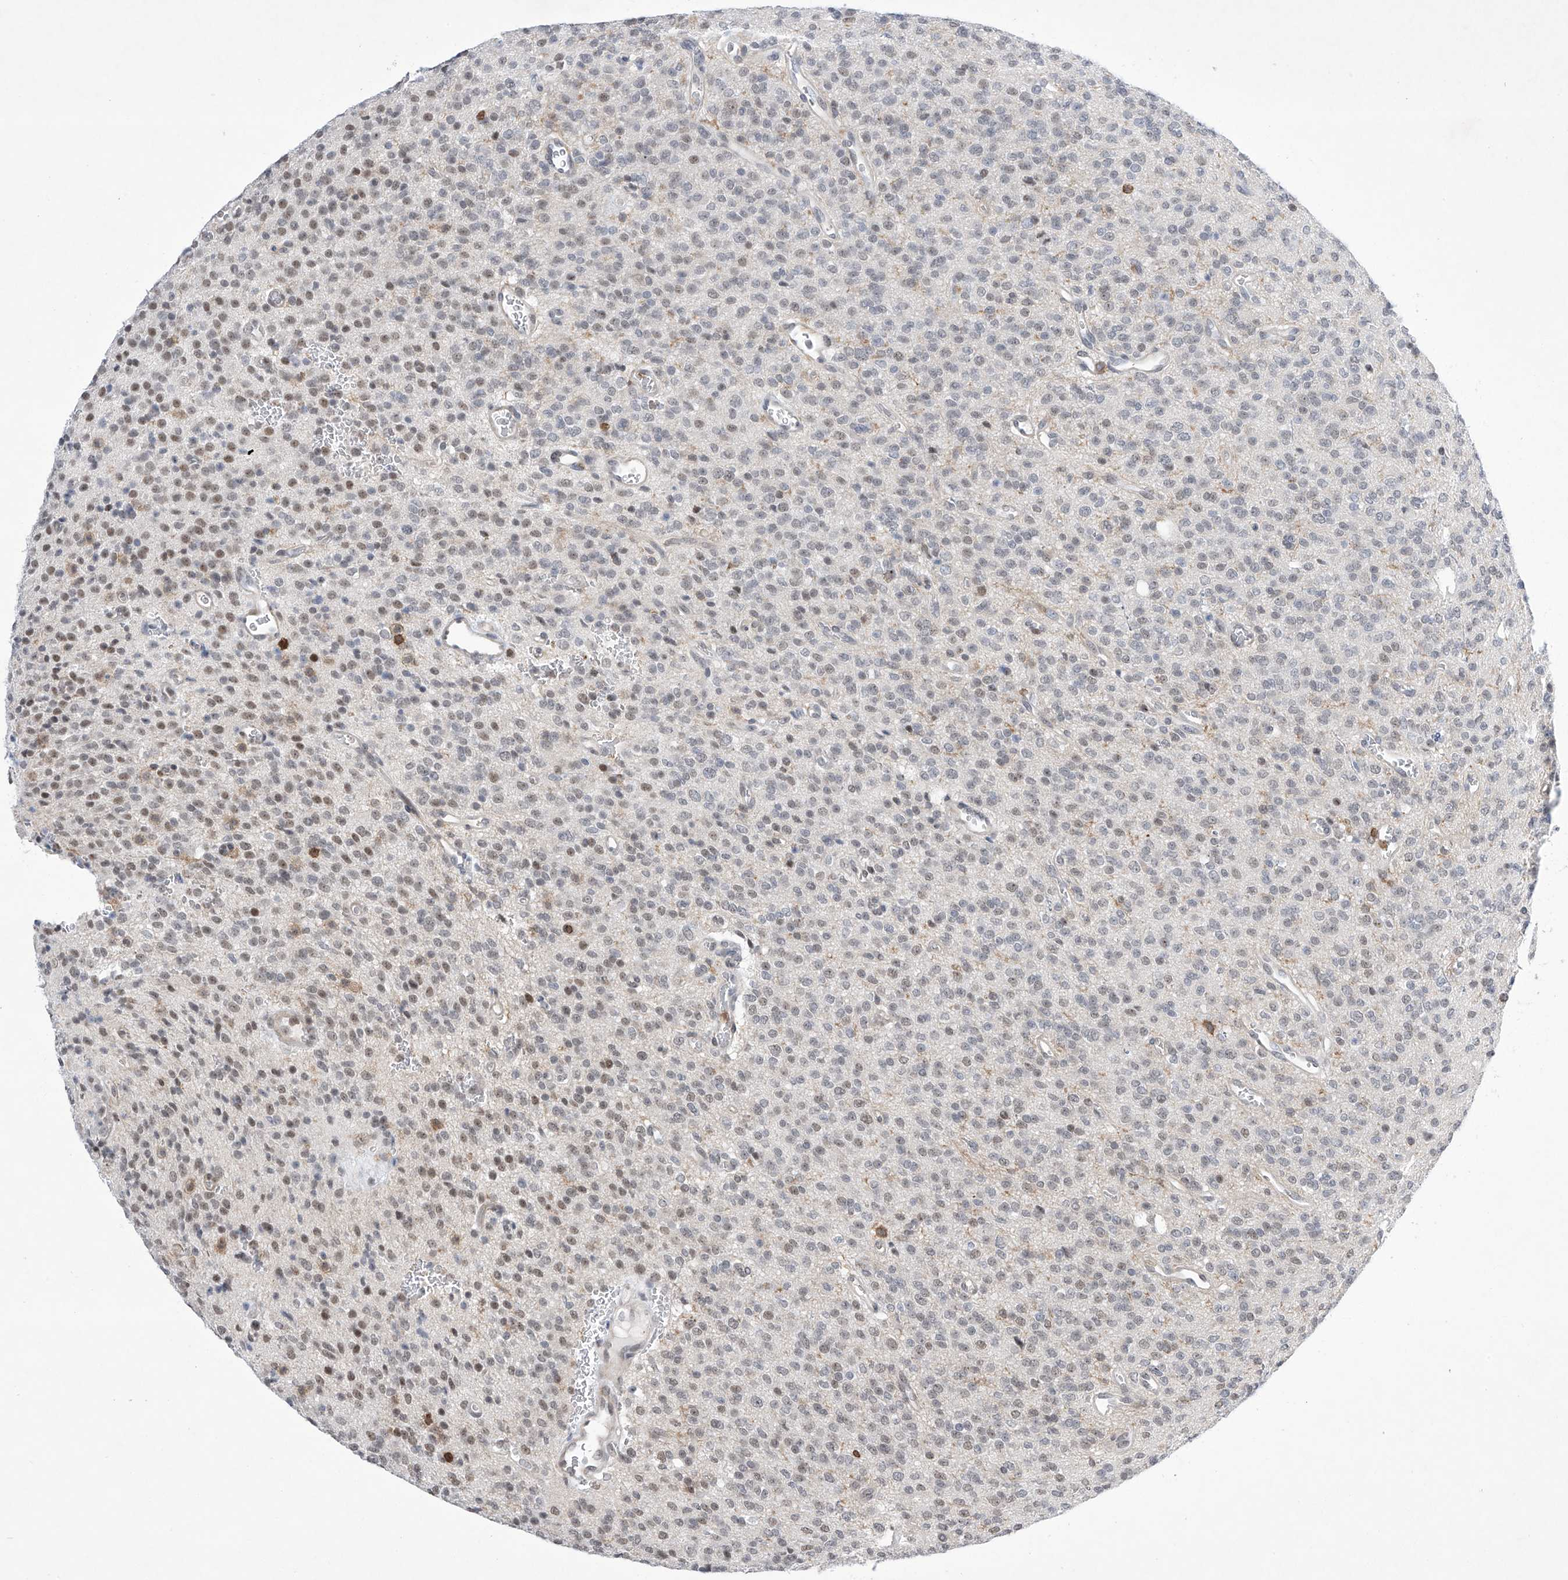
{"staining": {"intensity": "moderate", "quantity": "25%-75%", "location": "nuclear"}, "tissue": "glioma", "cell_type": "Tumor cells", "image_type": "cancer", "snomed": [{"axis": "morphology", "description": "Glioma, malignant, High grade"}, {"axis": "topography", "description": "Brain"}], "caption": "Glioma stained with a brown dye demonstrates moderate nuclear positive expression in about 25%-75% of tumor cells.", "gene": "MSL3", "patient": {"sex": "male", "age": 34}}